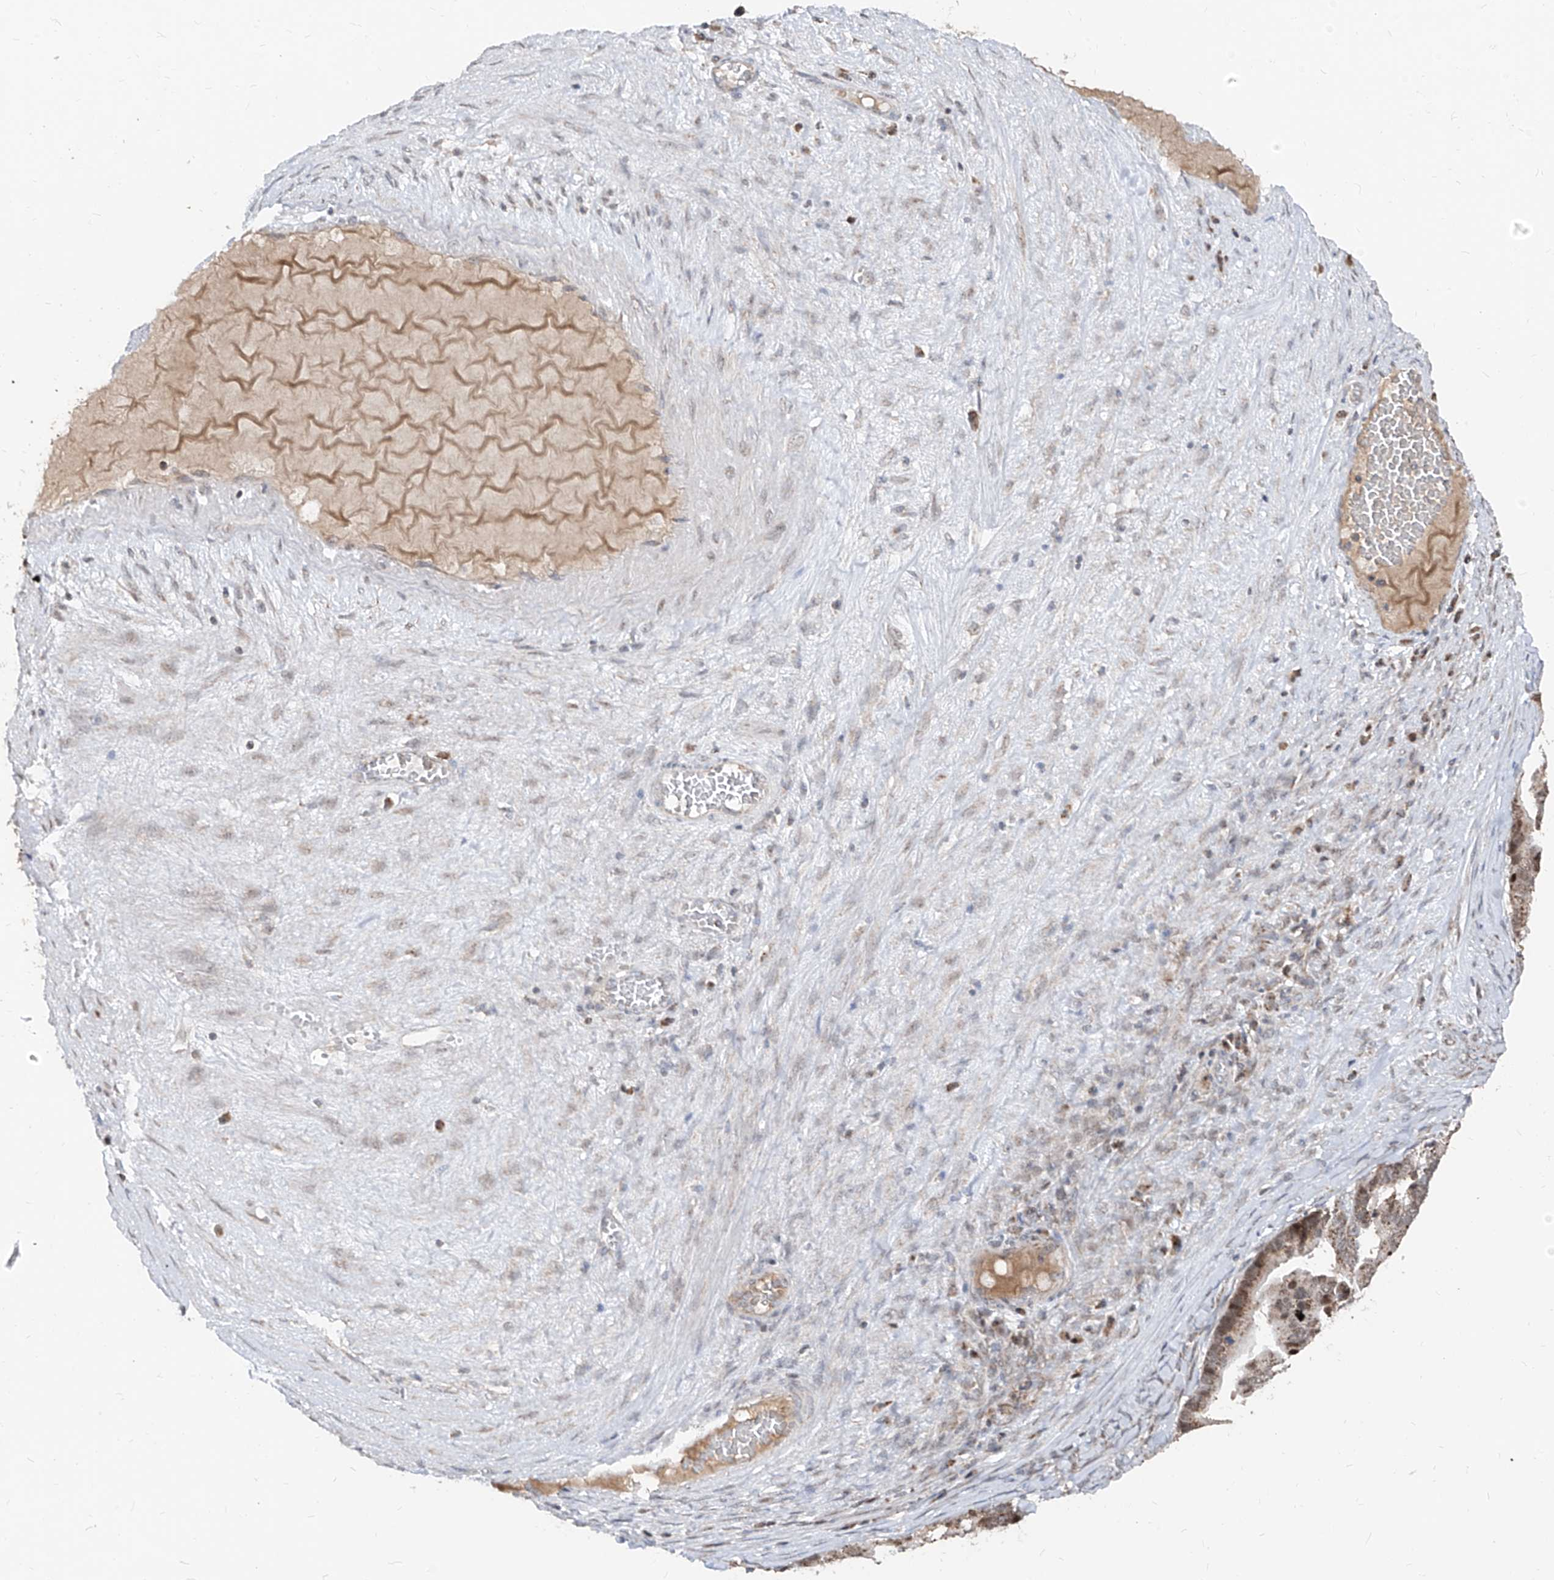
{"staining": {"intensity": "moderate", "quantity": ">75%", "location": "cytoplasmic/membranous"}, "tissue": "ovarian cancer", "cell_type": "Tumor cells", "image_type": "cancer", "snomed": [{"axis": "morphology", "description": "Cystadenocarcinoma, serous, NOS"}, {"axis": "topography", "description": "Ovary"}], "caption": "IHC histopathology image of human serous cystadenocarcinoma (ovarian) stained for a protein (brown), which demonstrates medium levels of moderate cytoplasmic/membranous expression in approximately >75% of tumor cells.", "gene": "NDUFB3", "patient": {"sex": "female", "age": 56}}